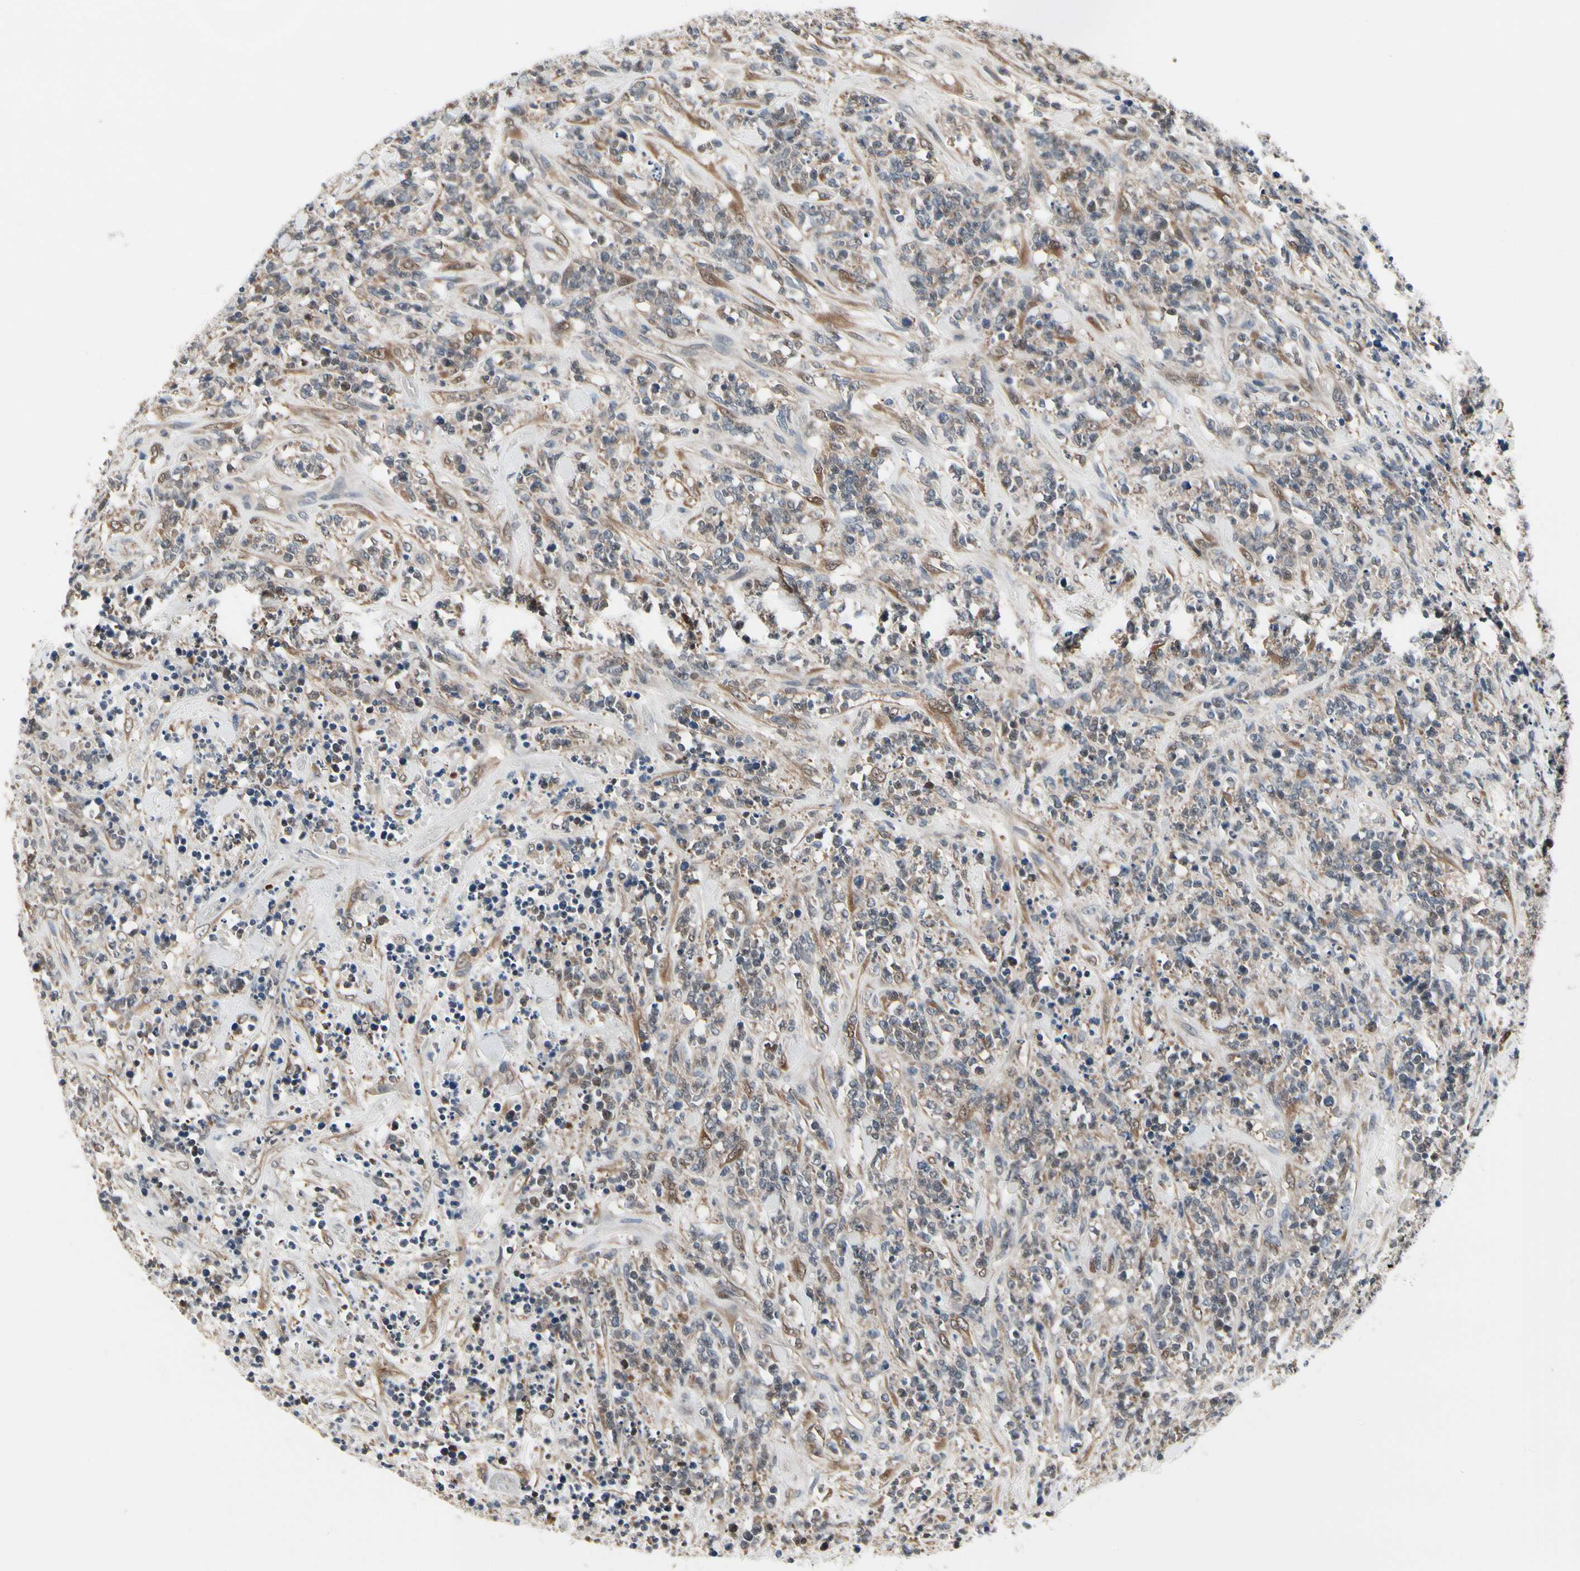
{"staining": {"intensity": "weak", "quantity": ">75%", "location": "cytoplasmic/membranous"}, "tissue": "lymphoma", "cell_type": "Tumor cells", "image_type": "cancer", "snomed": [{"axis": "morphology", "description": "Malignant lymphoma, non-Hodgkin's type, High grade"}, {"axis": "topography", "description": "Soft tissue"}], "caption": "IHC image of malignant lymphoma, non-Hodgkin's type (high-grade) stained for a protein (brown), which displays low levels of weak cytoplasmic/membranous staining in approximately >75% of tumor cells.", "gene": "PRDX6", "patient": {"sex": "male", "age": 18}}